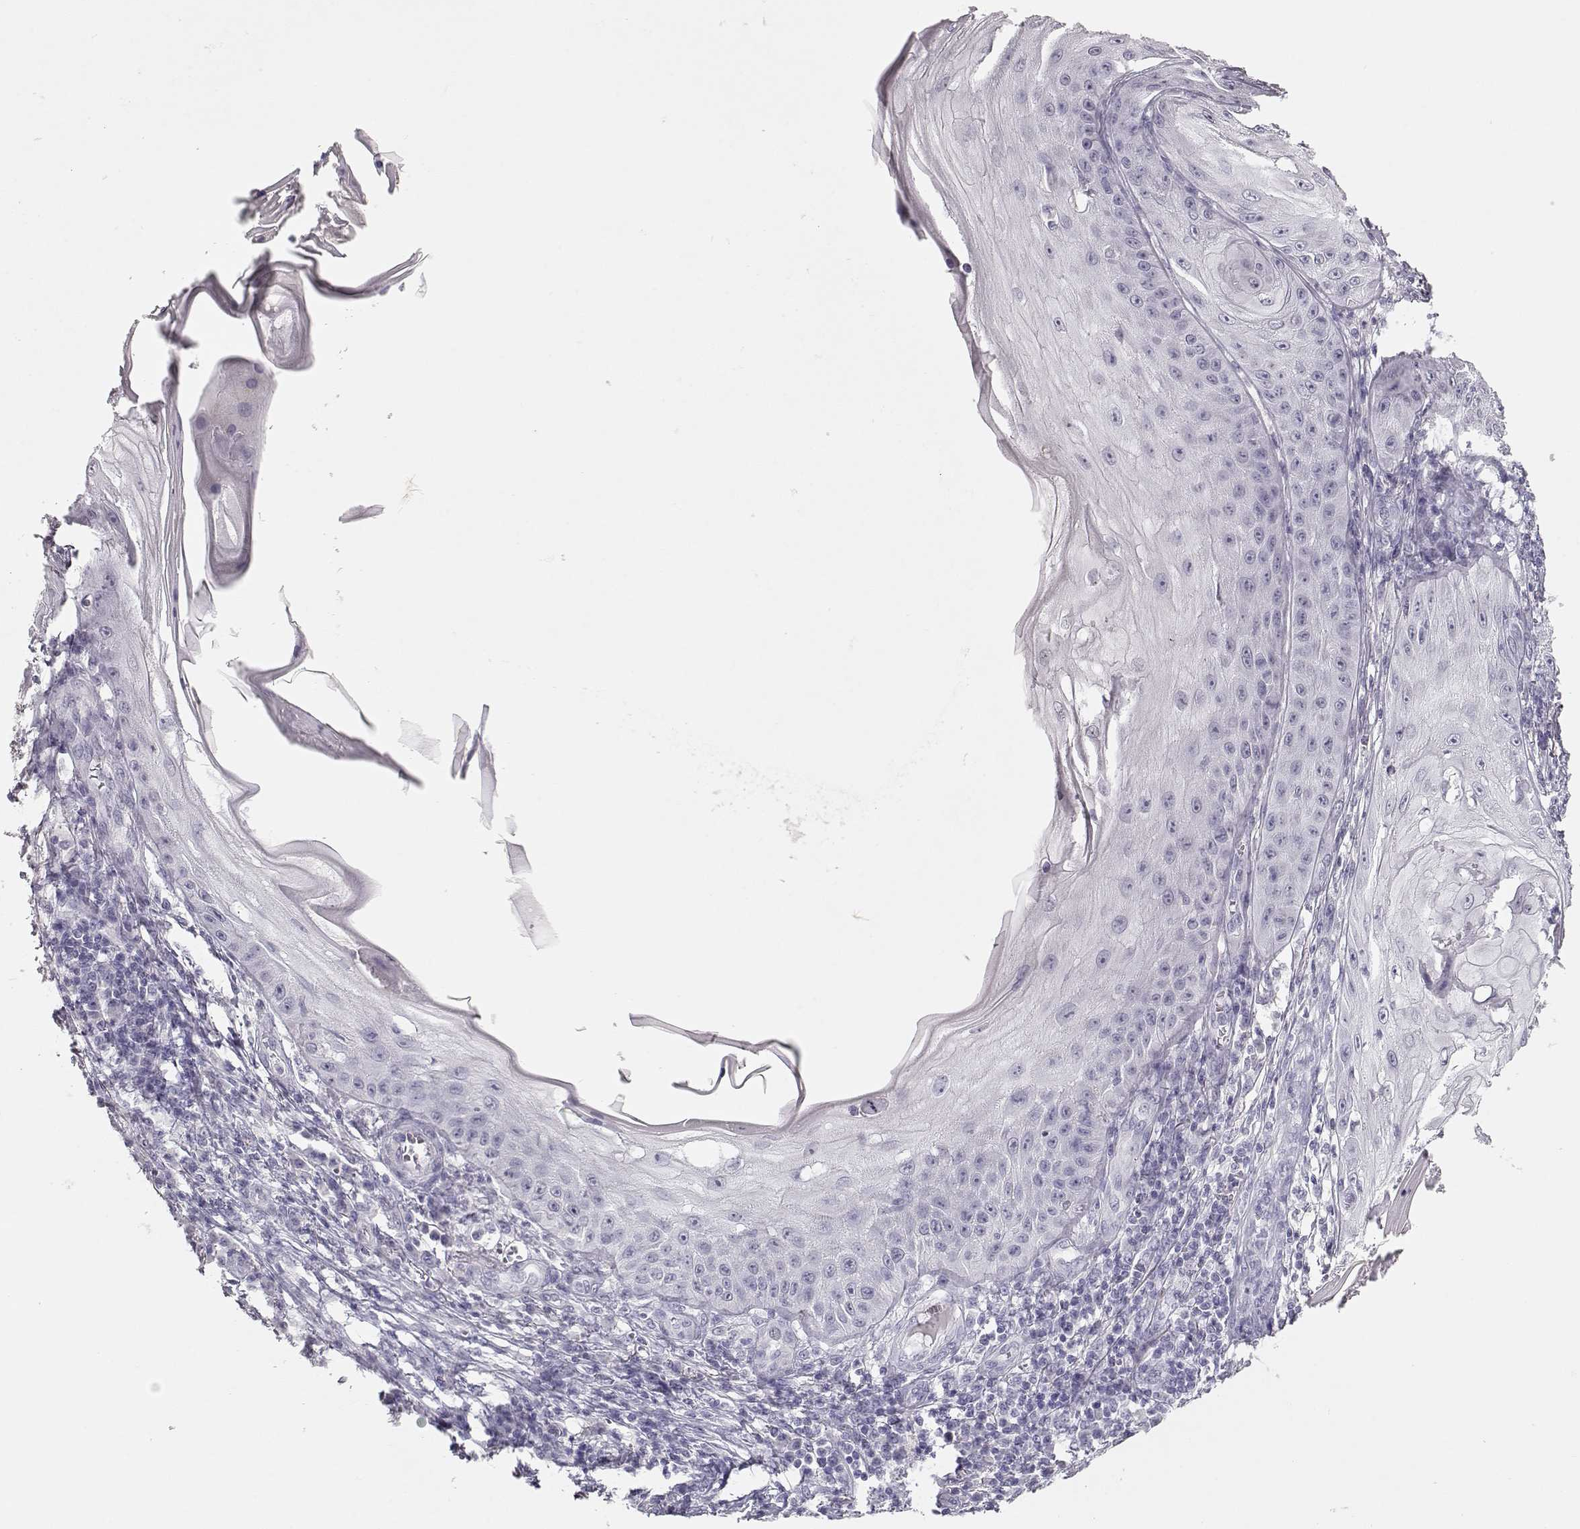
{"staining": {"intensity": "negative", "quantity": "none", "location": "none"}, "tissue": "skin cancer", "cell_type": "Tumor cells", "image_type": "cancer", "snomed": [{"axis": "morphology", "description": "Squamous cell carcinoma, NOS"}, {"axis": "topography", "description": "Skin"}], "caption": "IHC micrograph of neoplastic tissue: human squamous cell carcinoma (skin) stained with DAB (3,3'-diaminobenzidine) displays no significant protein staining in tumor cells. Nuclei are stained in blue.", "gene": "TKTL1", "patient": {"sex": "male", "age": 70}}